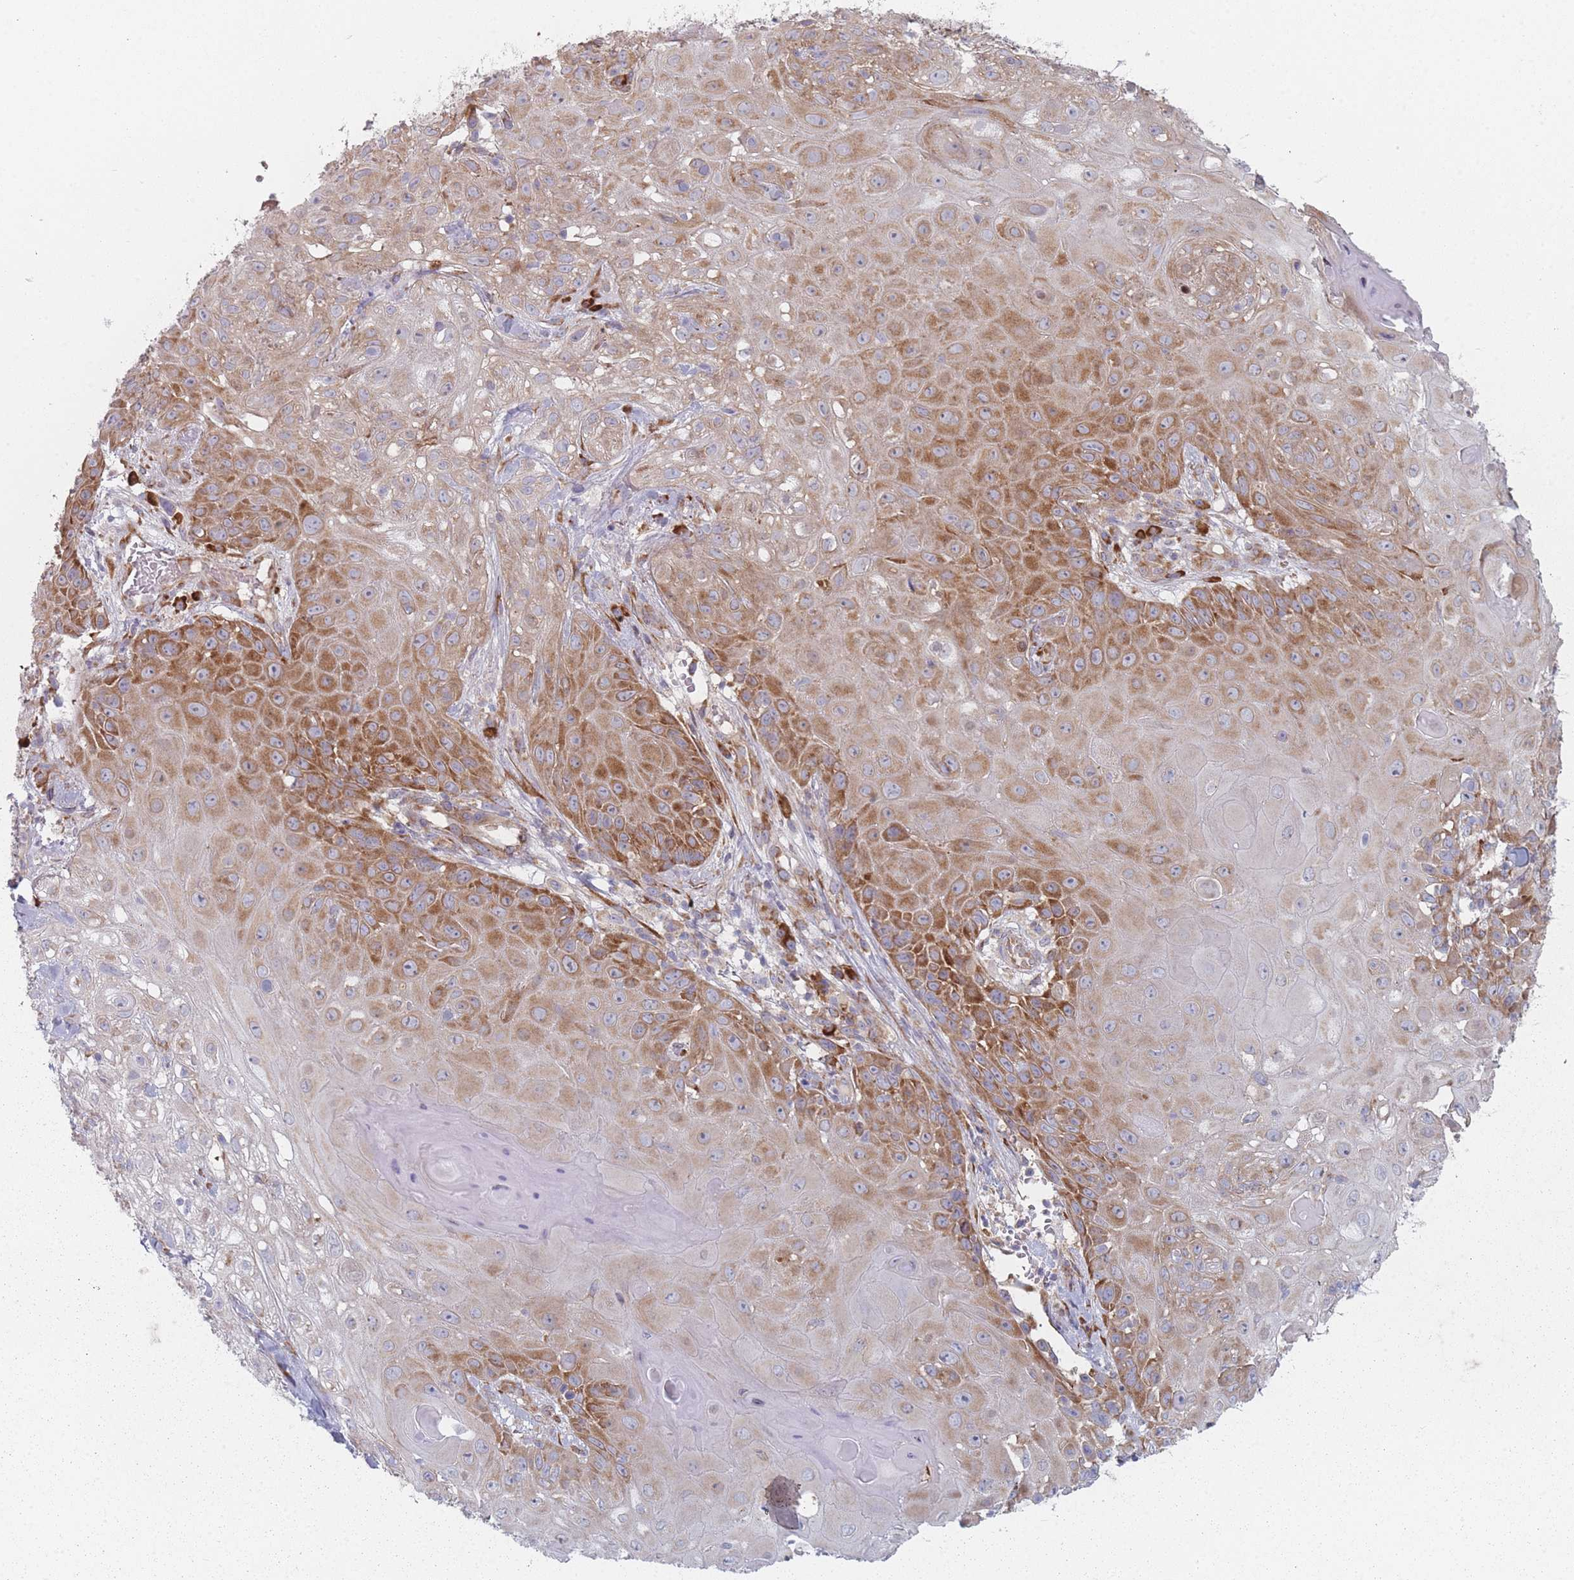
{"staining": {"intensity": "moderate", "quantity": "25%-75%", "location": "cytoplasmic/membranous"}, "tissue": "skin cancer", "cell_type": "Tumor cells", "image_type": "cancer", "snomed": [{"axis": "morphology", "description": "Normal tissue, NOS"}, {"axis": "morphology", "description": "Squamous cell carcinoma, NOS"}, {"axis": "topography", "description": "Skin"}, {"axis": "topography", "description": "Cartilage tissue"}], "caption": "Immunohistochemistry (IHC) staining of skin cancer, which exhibits medium levels of moderate cytoplasmic/membranous positivity in approximately 25%-75% of tumor cells indicating moderate cytoplasmic/membranous protein expression. The staining was performed using DAB (brown) for protein detection and nuclei were counterstained in hematoxylin (blue).", "gene": "CACNG5", "patient": {"sex": "female", "age": 79}}